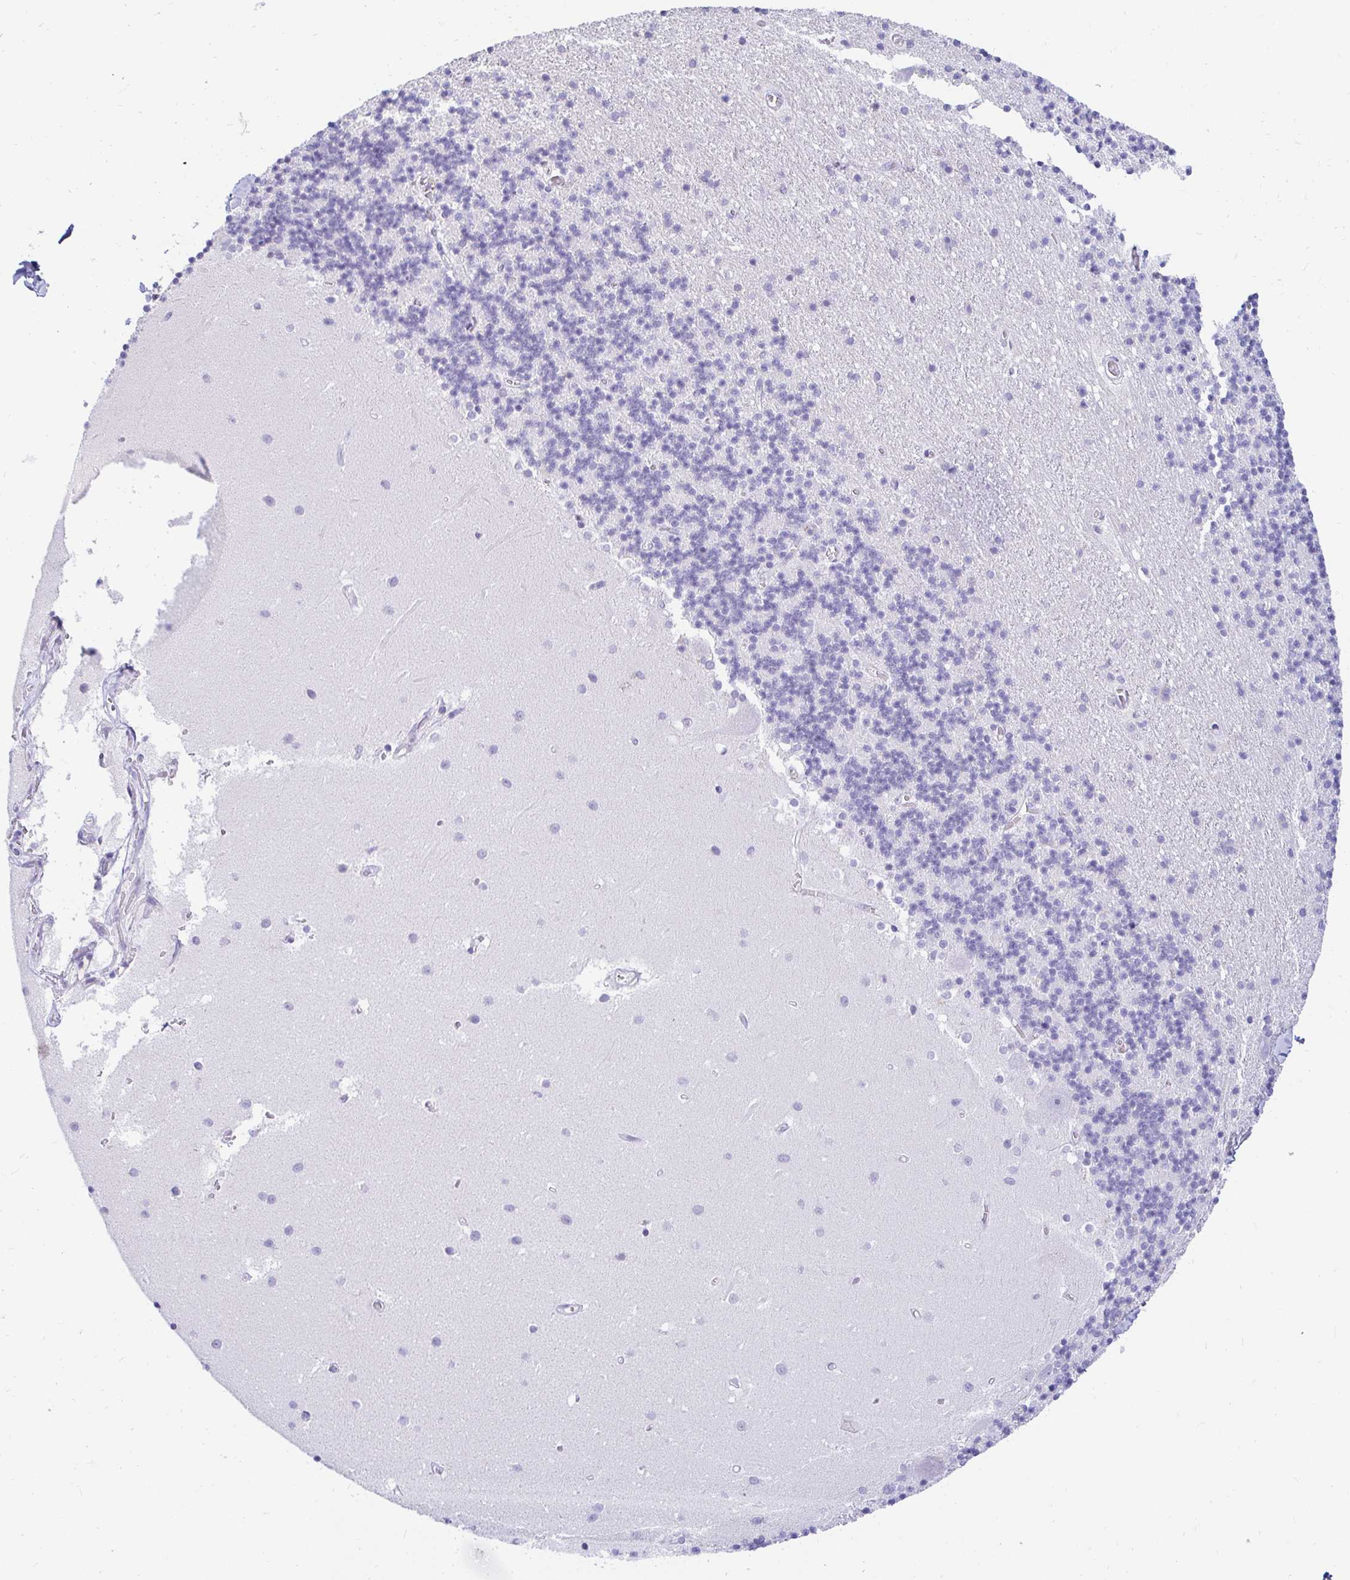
{"staining": {"intensity": "negative", "quantity": "none", "location": "none"}, "tissue": "cerebellum", "cell_type": "Cells in granular layer", "image_type": "normal", "snomed": [{"axis": "morphology", "description": "Normal tissue, NOS"}, {"axis": "topography", "description": "Cerebellum"}], "caption": "IHC of normal cerebellum demonstrates no expression in cells in granular layer.", "gene": "CAPSL", "patient": {"sex": "male", "age": 54}}